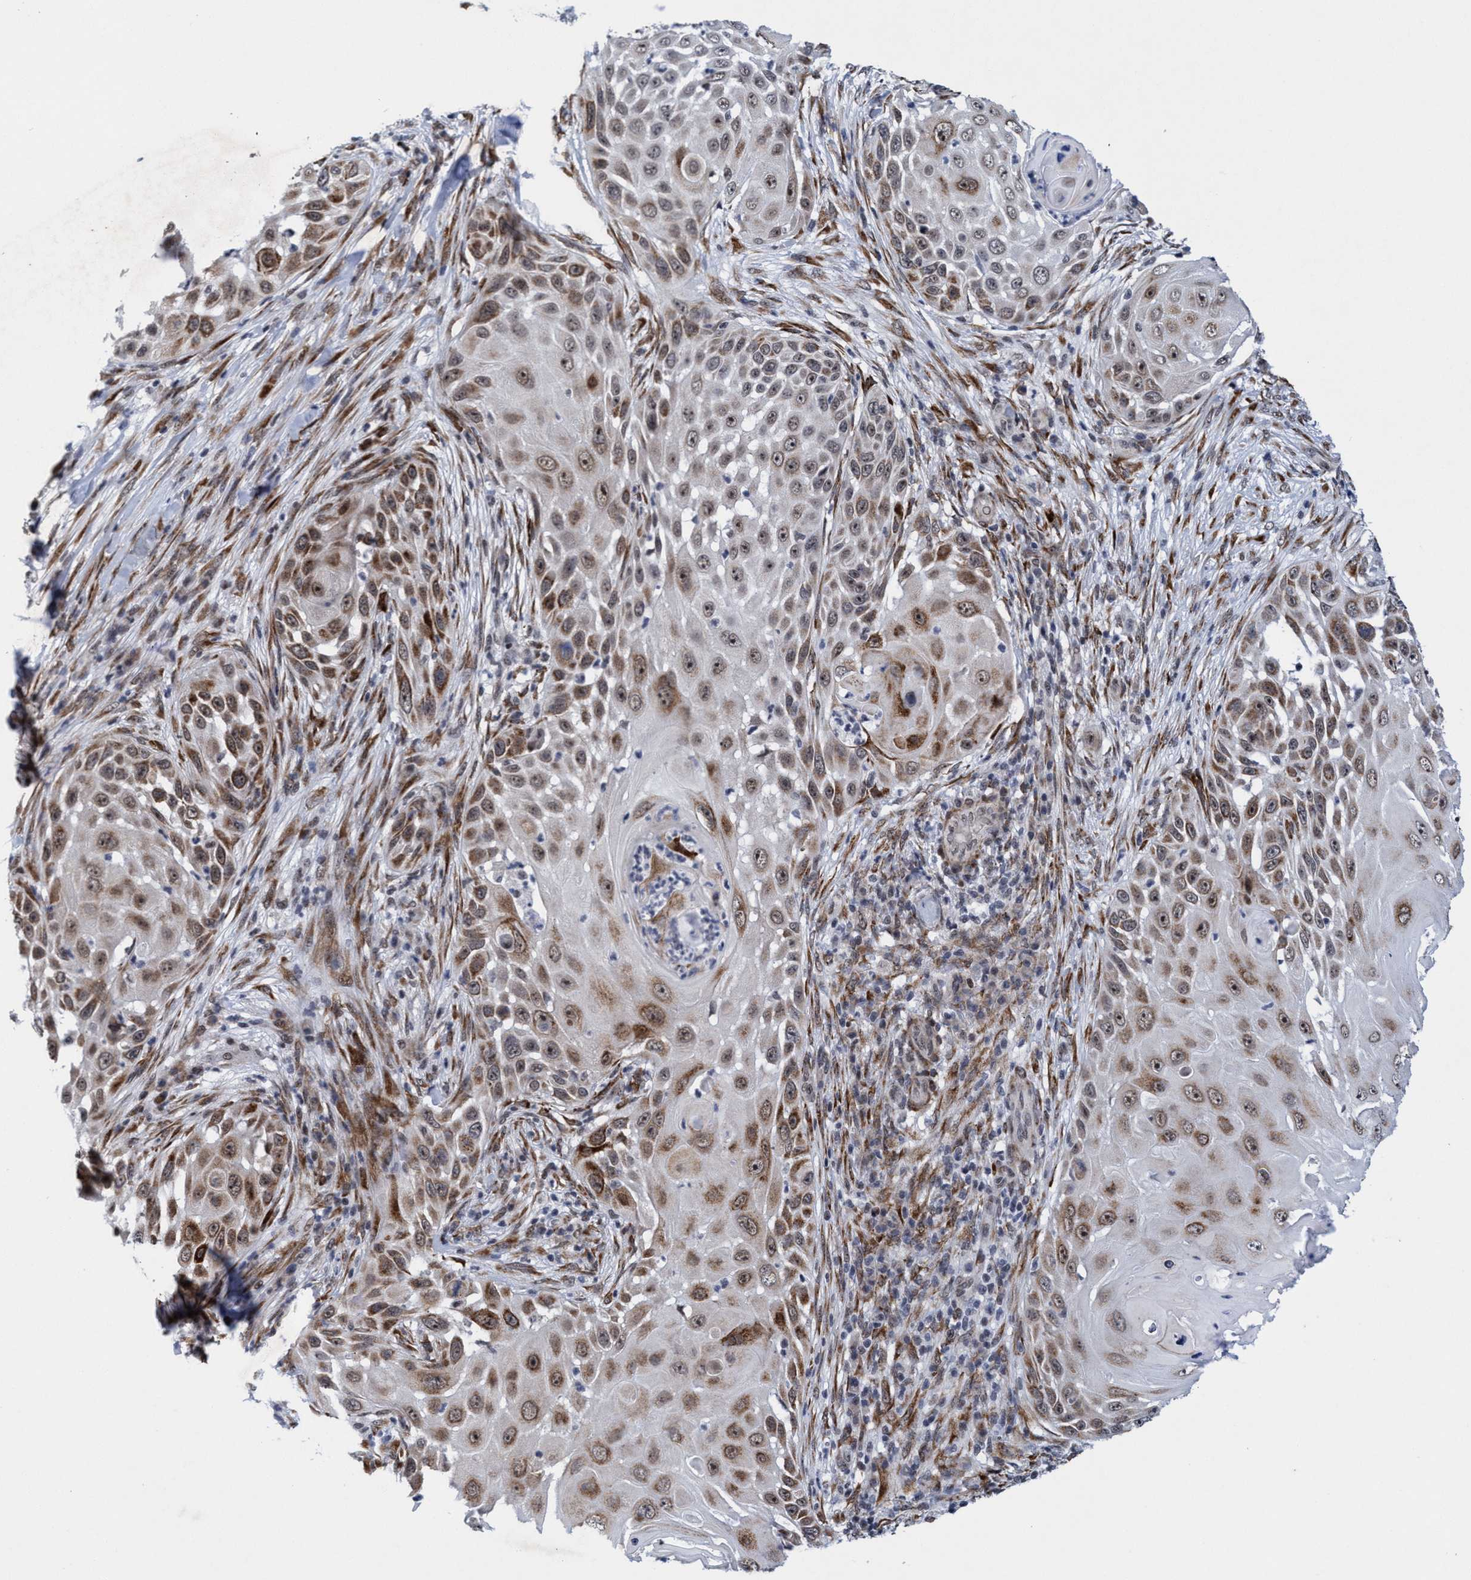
{"staining": {"intensity": "moderate", "quantity": ">75%", "location": "nuclear"}, "tissue": "skin cancer", "cell_type": "Tumor cells", "image_type": "cancer", "snomed": [{"axis": "morphology", "description": "Squamous cell carcinoma, NOS"}, {"axis": "topography", "description": "Skin"}], "caption": "A photomicrograph showing moderate nuclear positivity in approximately >75% of tumor cells in skin cancer, as visualized by brown immunohistochemical staining.", "gene": "GLT6D1", "patient": {"sex": "female", "age": 44}}